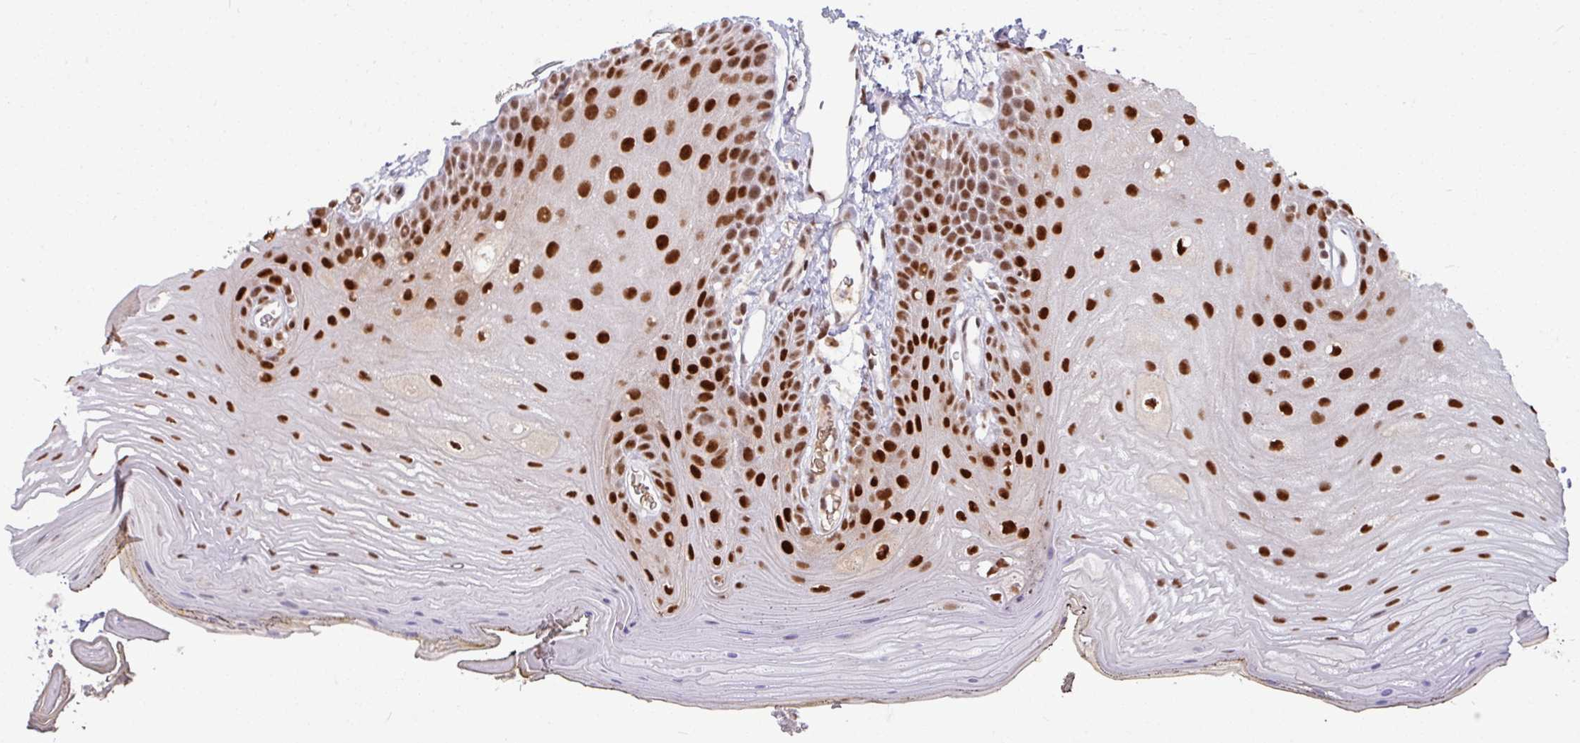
{"staining": {"intensity": "strong", "quantity": ">75%", "location": "nuclear"}, "tissue": "oral mucosa", "cell_type": "Squamous epithelial cells", "image_type": "normal", "snomed": [{"axis": "morphology", "description": "Normal tissue, NOS"}, {"axis": "morphology", "description": "Squamous cell carcinoma, NOS"}, {"axis": "topography", "description": "Oral tissue"}, {"axis": "topography", "description": "Head-Neck"}], "caption": "Strong nuclear positivity for a protein is appreciated in about >75% of squamous epithelial cells of unremarkable oral mucosa using IHC.", "gene": "TDG", "patient": {"sex": "female", "age": 81}}